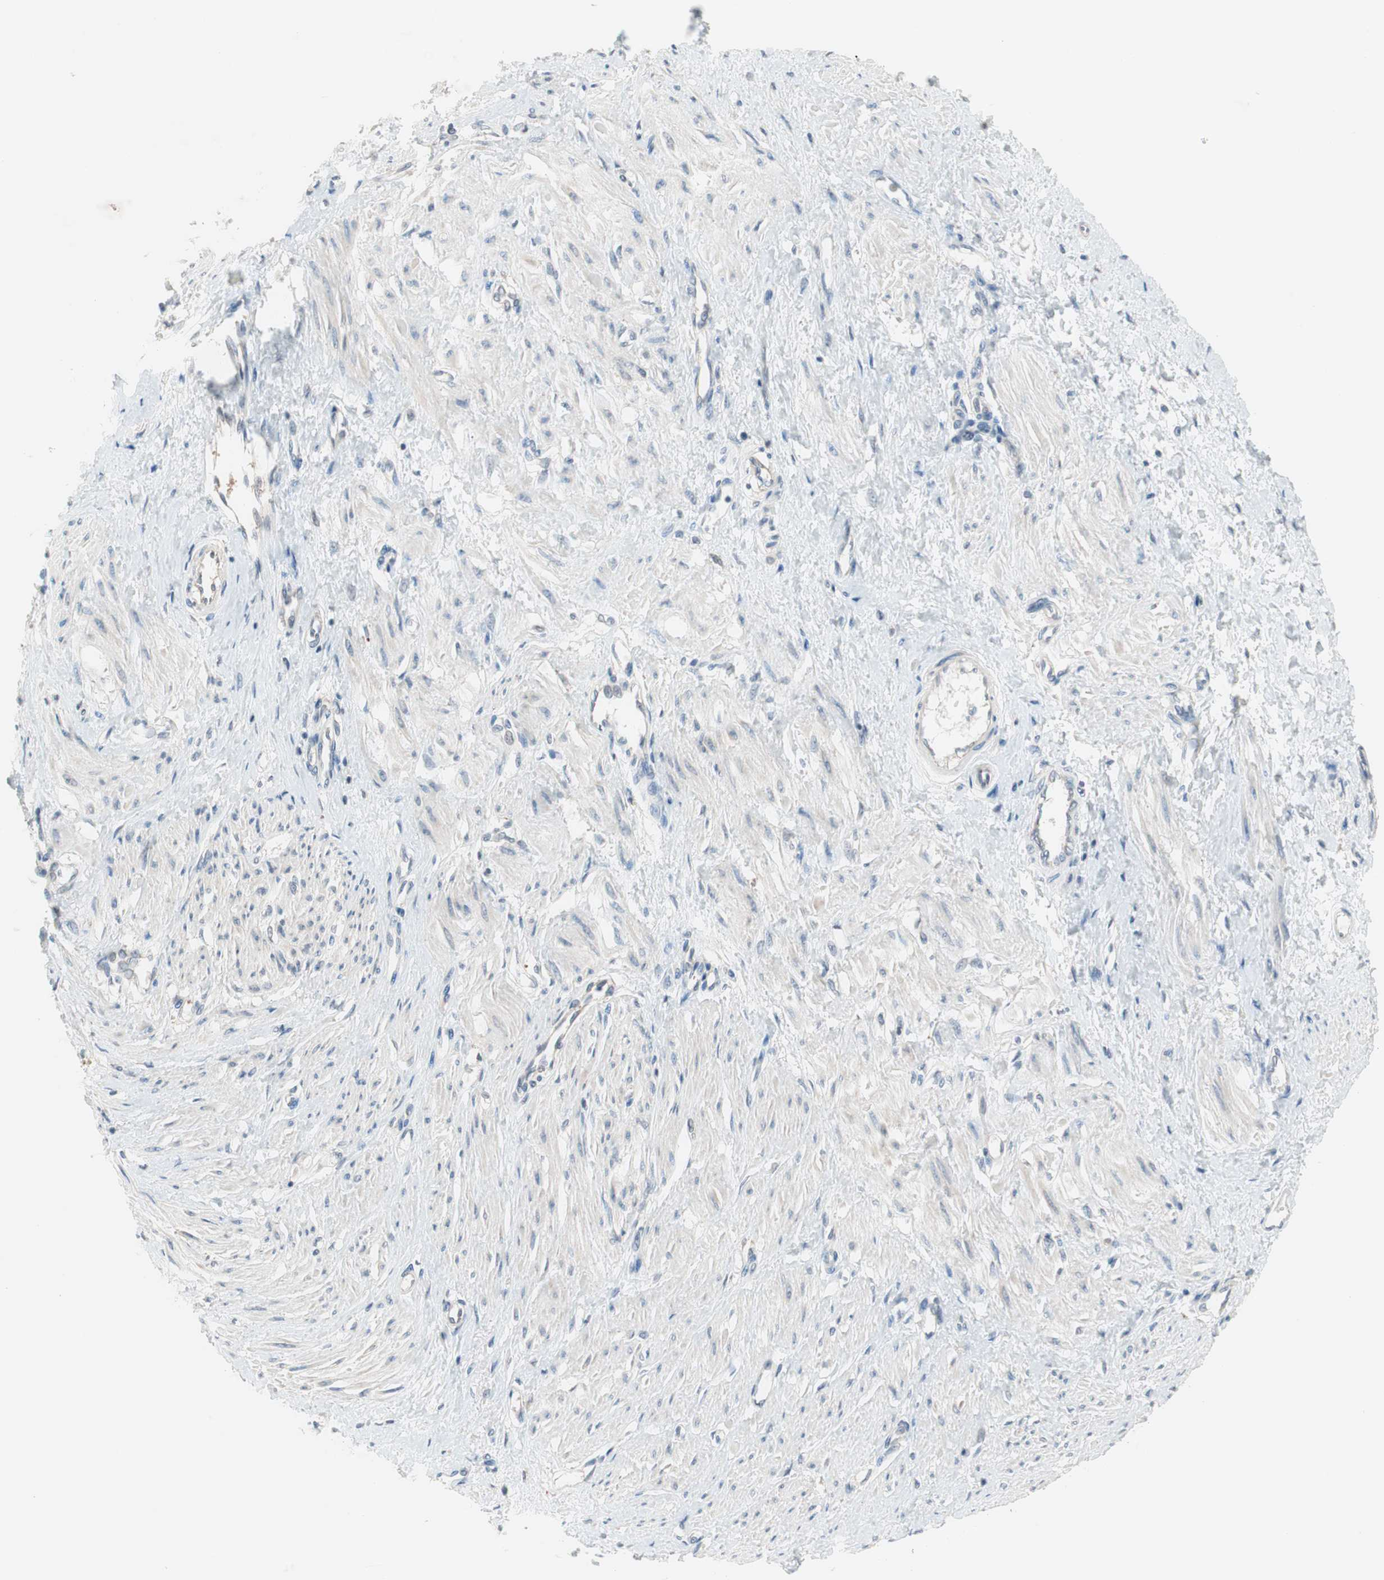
{"staining": {"intensity": "negative", "quantity": "none", "location": "none"}, "tissue": "smooth muscle", "cell_type": "Smooth muscle cells", "image_type": "normal", "snomed": [{"axis": "morphology", "description": "Normal tissue, NOS"}, {"axis": "topography", "description": "Smooth muscle"}, {"axis": "topography", "description": "Uterus"}], "caption": "Immunohistochemistry of benign human smooth muscle demonstrates no expression in smooth muscle cells.", "gene": "GALT", "patient": {"sex": "female", "age": 39}}